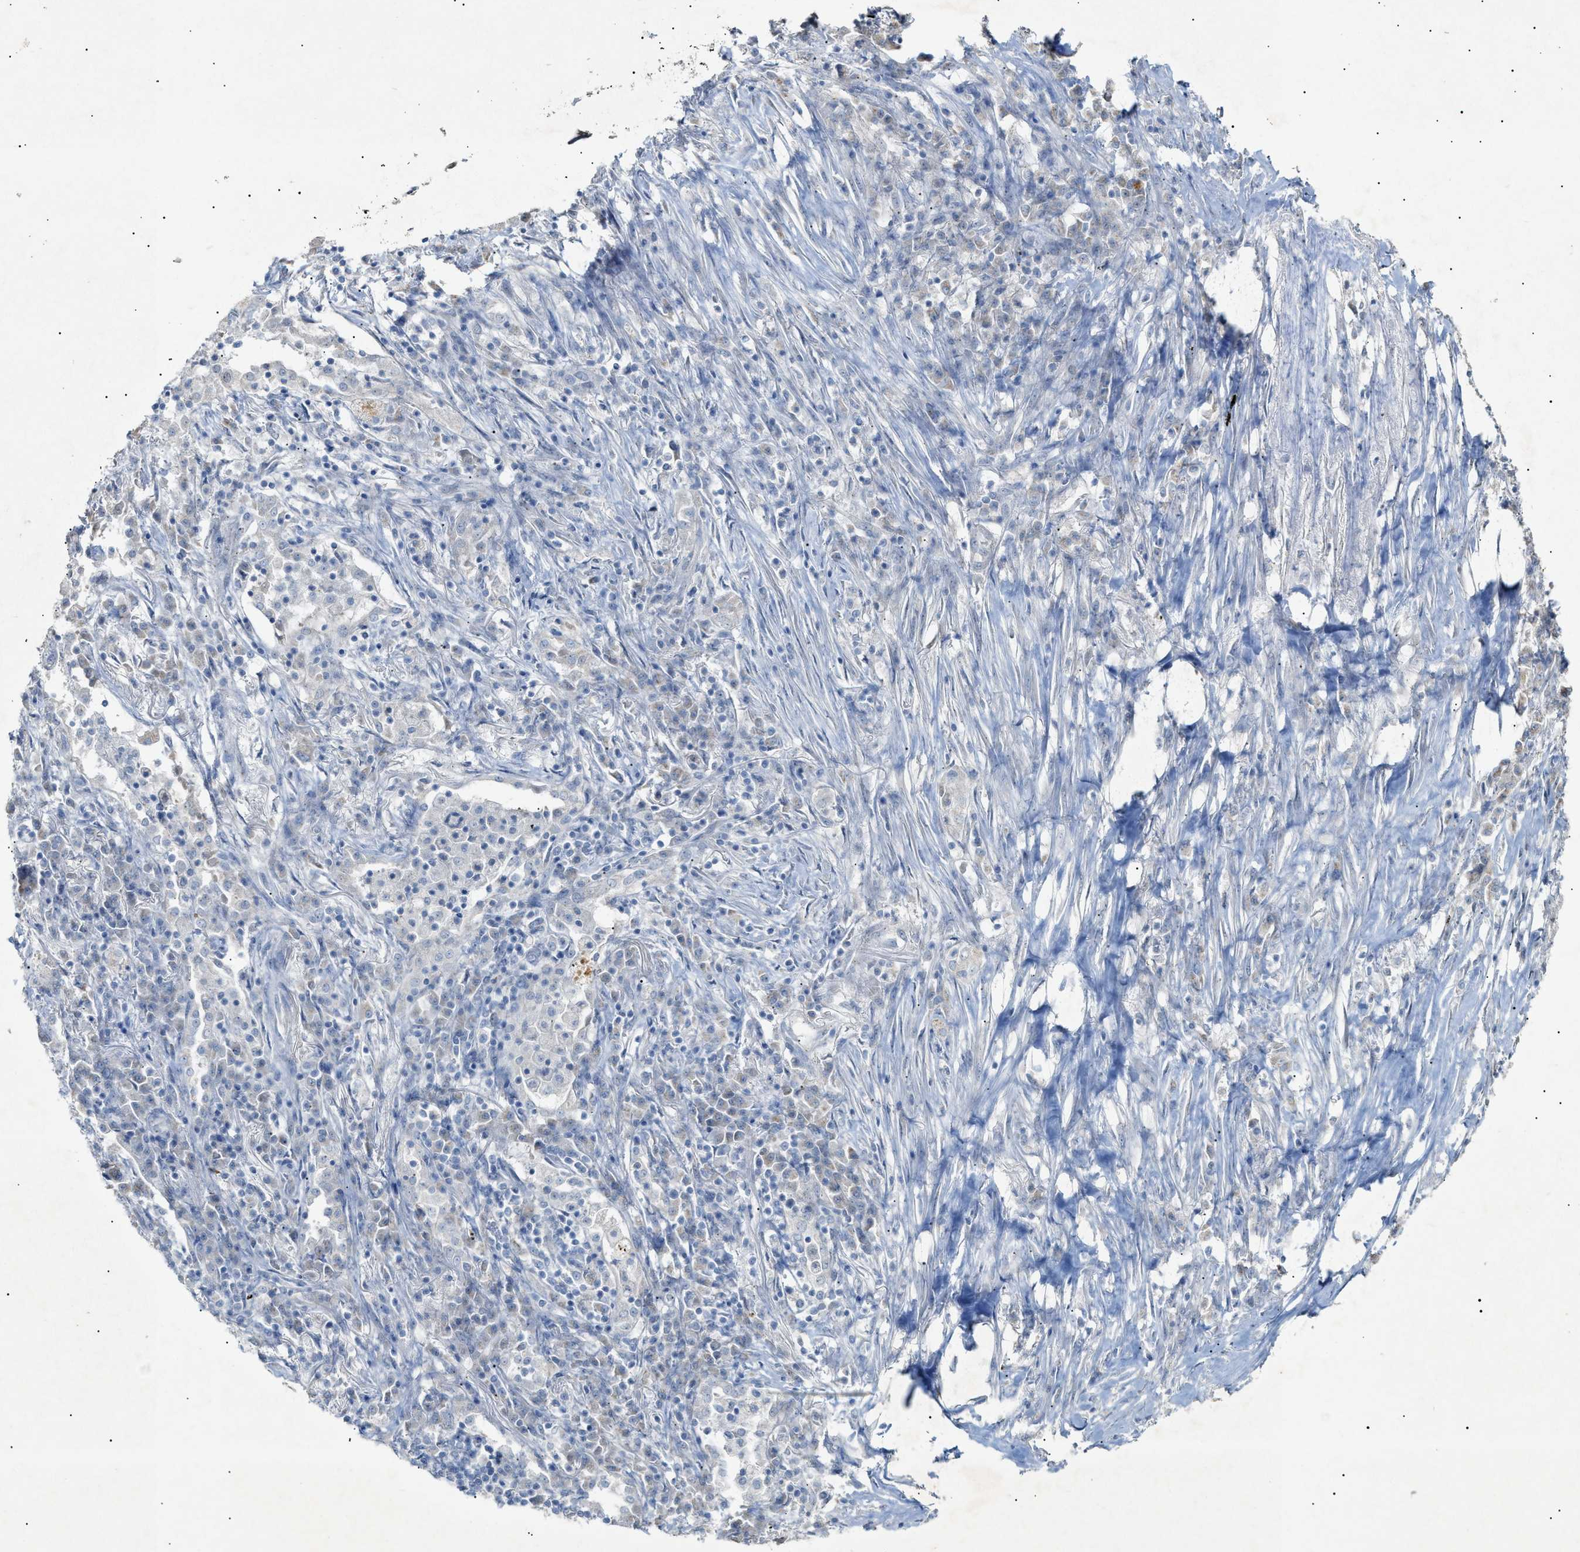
{"staining": {"intensity": "negative", "quantity": "none", "location": "none"}, "tissue": "lung cancer", "cell_type": "Tumor cells", "image_type": "cancer", "snomed": [{"axis": "morphology", "description": "Squamous cell carcinoma, NOS"}, {"axis": "topography", "description": "Lung"}], "caption": "Photomicrograph shows no significant protein staining in tumor cells of lung cancer.", "gene": "SLC25A31", "patient": {"sex": "female", "age": 63}}